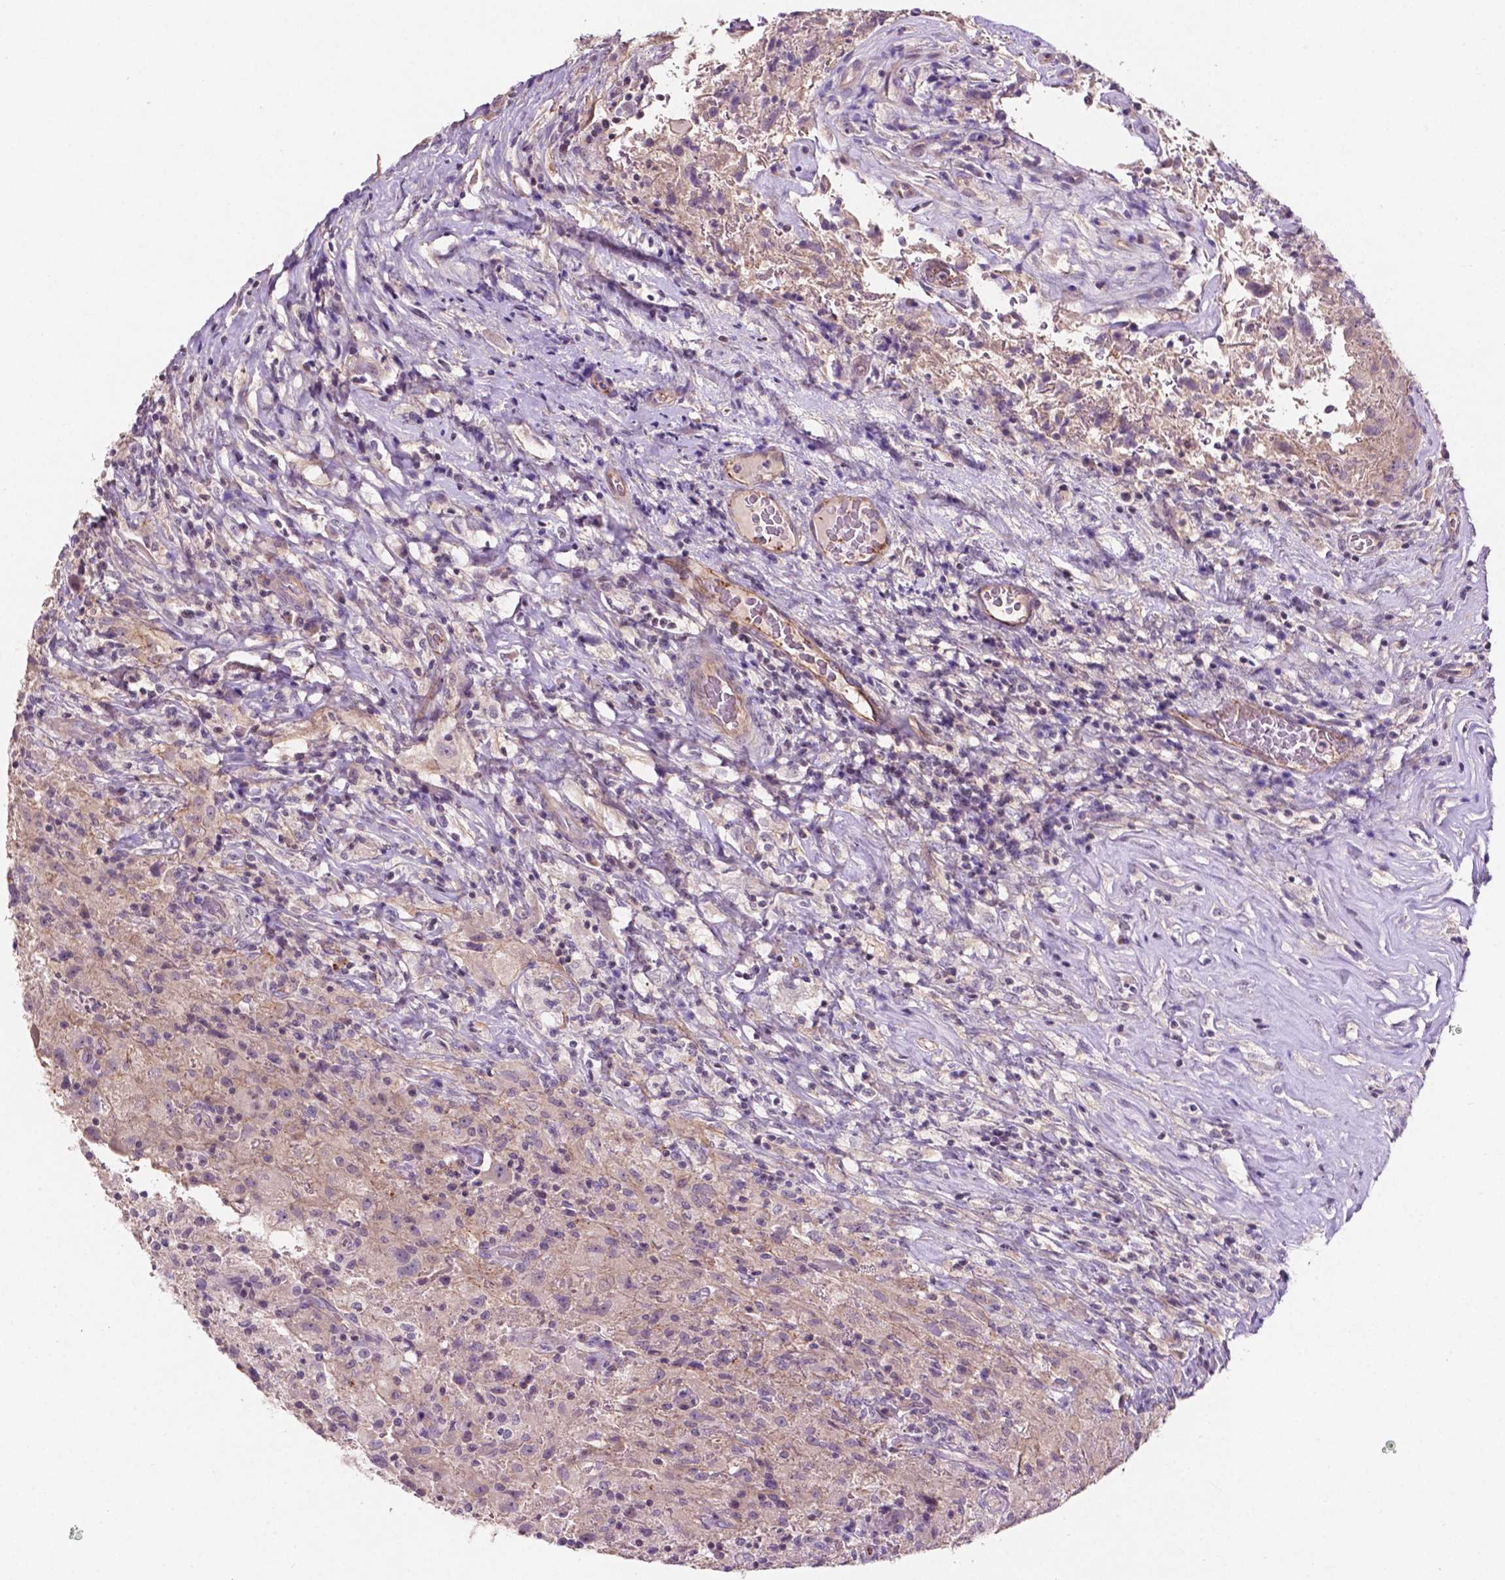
{"staining": {"intensity": "moderate", "quantity": "<25%", "location": "nuclear"}, "tissue": "glioma", "cell_type": "Tumor cells", "image_type": "cancer", "snomed": [{"axis": "morphology", "description": "Glioma, malignant, High grade"}, {"axis": "topography", "description": "Brain"}], "caption": "Glioma stained with DAB (3,3'-diaminobenzidine) IHC displays low levels of moderate nuclear staining in about <25% of tumor cells.", "gene": "ARL5C", "patient": {"sex": "male", "age": 68}}